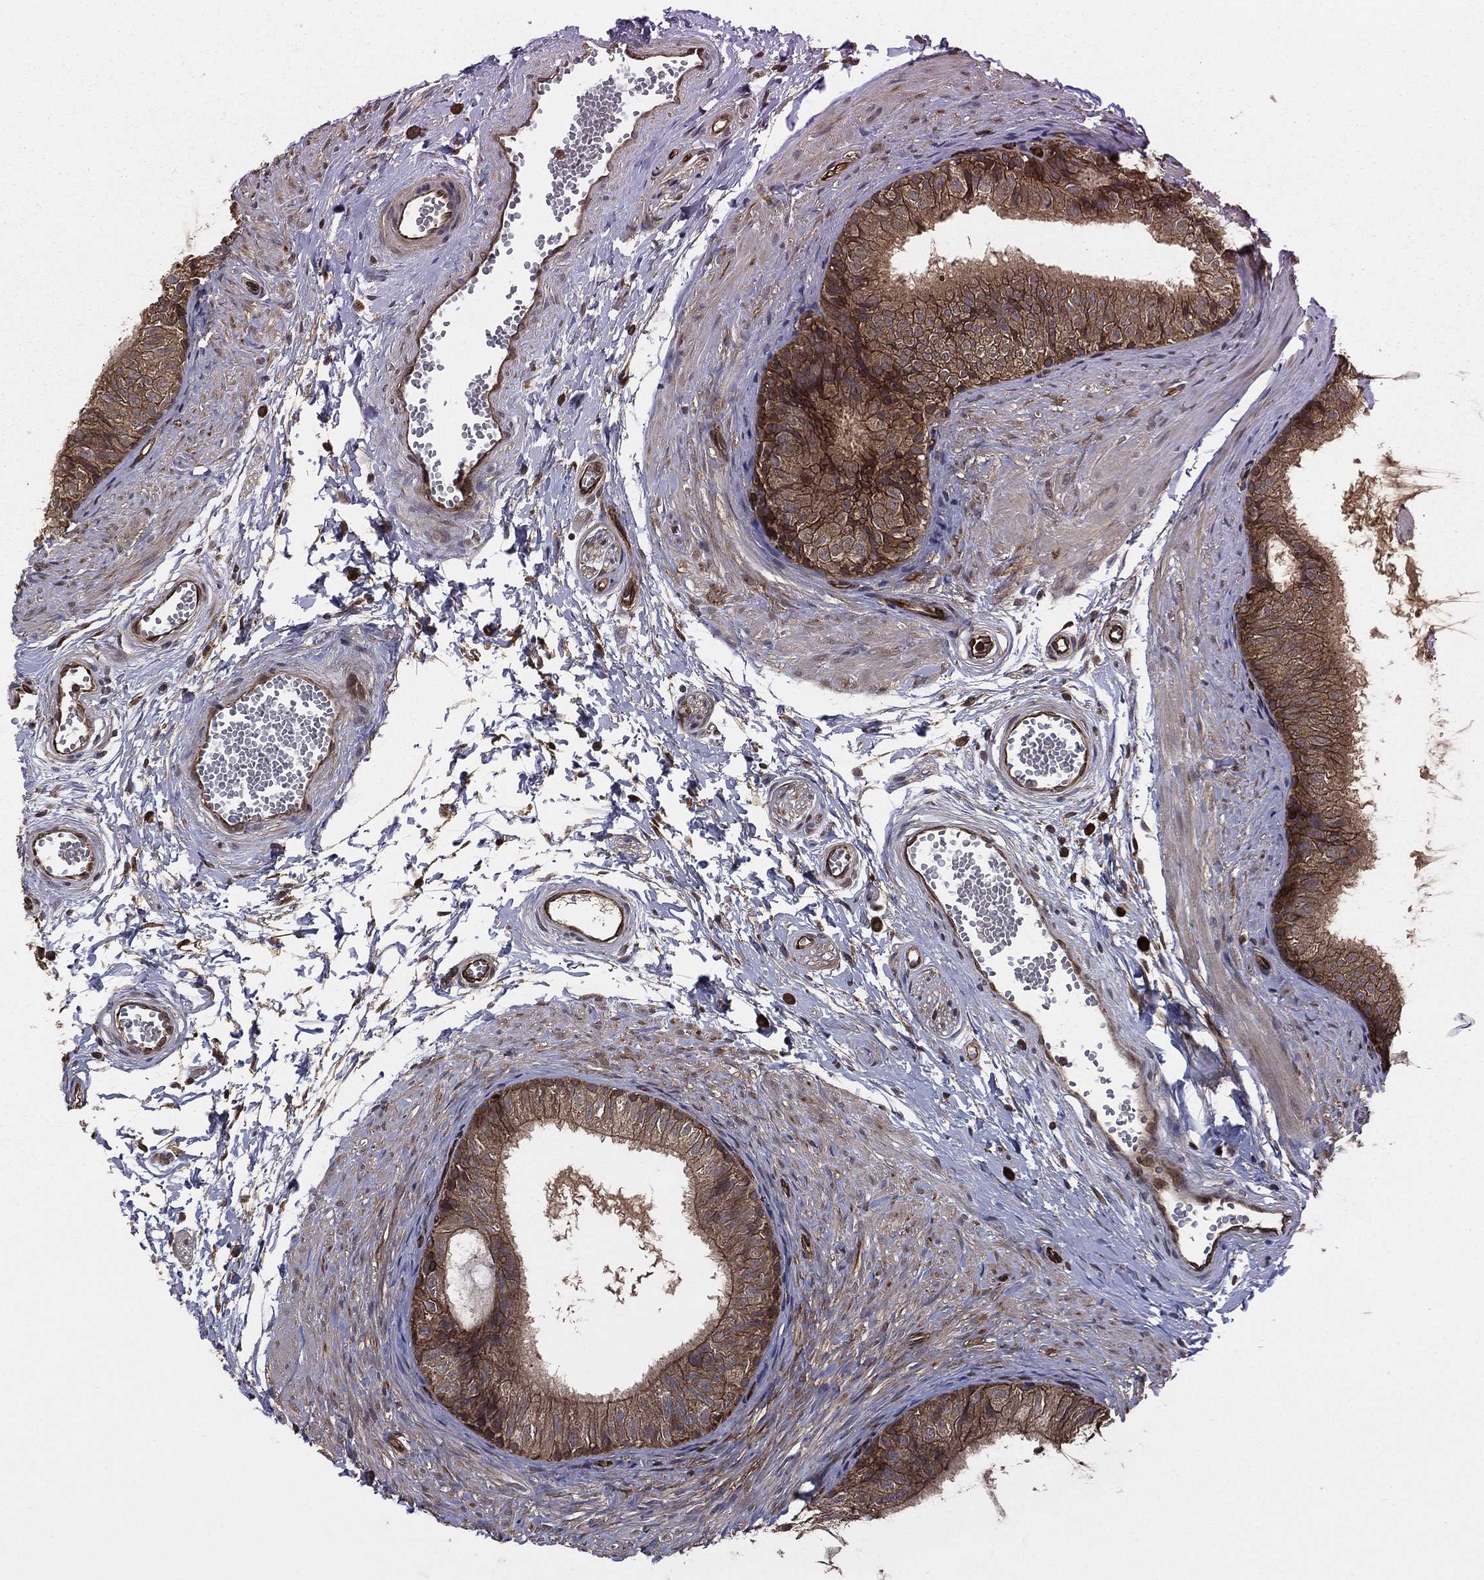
{"staining": {"intensity": "moderate", "quantity": ">75%", "location": "cytoplasmic/membranous"}, "tissue": "epididymis", "cell_type": "Glandular cells", "image_type": "normal", "snomed": [{"axis": "morphology", "description": "Normal tissue, NOS"}, {"axis": "topography", "description": "Epididymis"}], "caption": "A high-resolution micrograph shows IHC staining of normal epididymis, which reveals moderate cytoplasmic/membranous staining in approximately >75% of glandular cells.", "gene": "CERT1", "patient": {"sex": "male", "age": 22}}